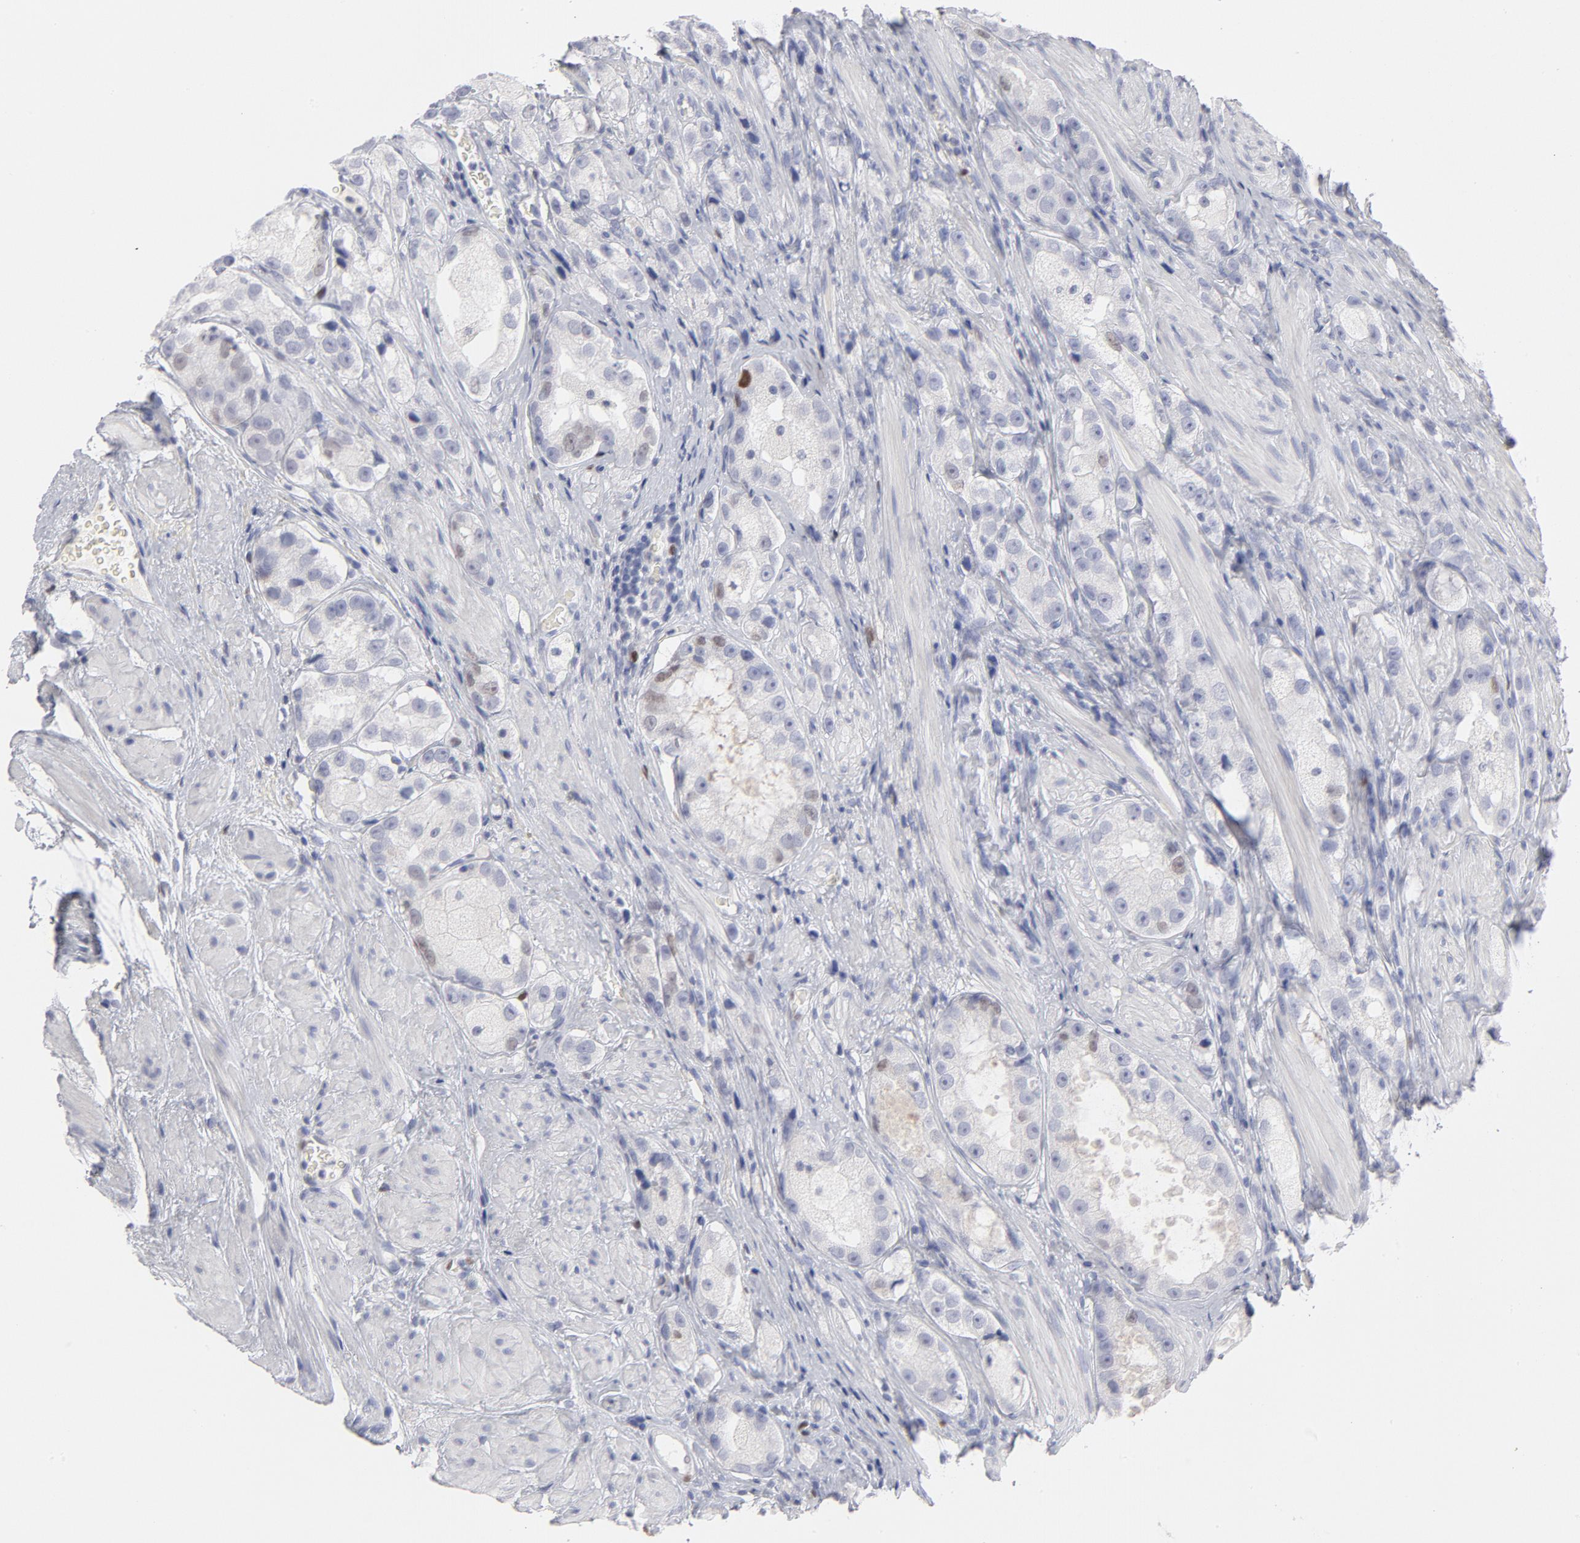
{"staining": {"intensity": "weak", "quantity": "<25%", "location": "nuclear"}, "tissue": "prostate cancer", "cell_type": "Tumor cells", "image_type": "cancer", "snomed": [{"axis": "morphology", "description": "Adenocarcinoma, High grade"}, {"axis": "topography", "description": "Prostate"}], "caption": "This is an immunohistochemistry image of human prostate cancer. There is no staining in tumor cells.", "gene": "MCM7", "patient": {"sex": "male", "age": 63}}